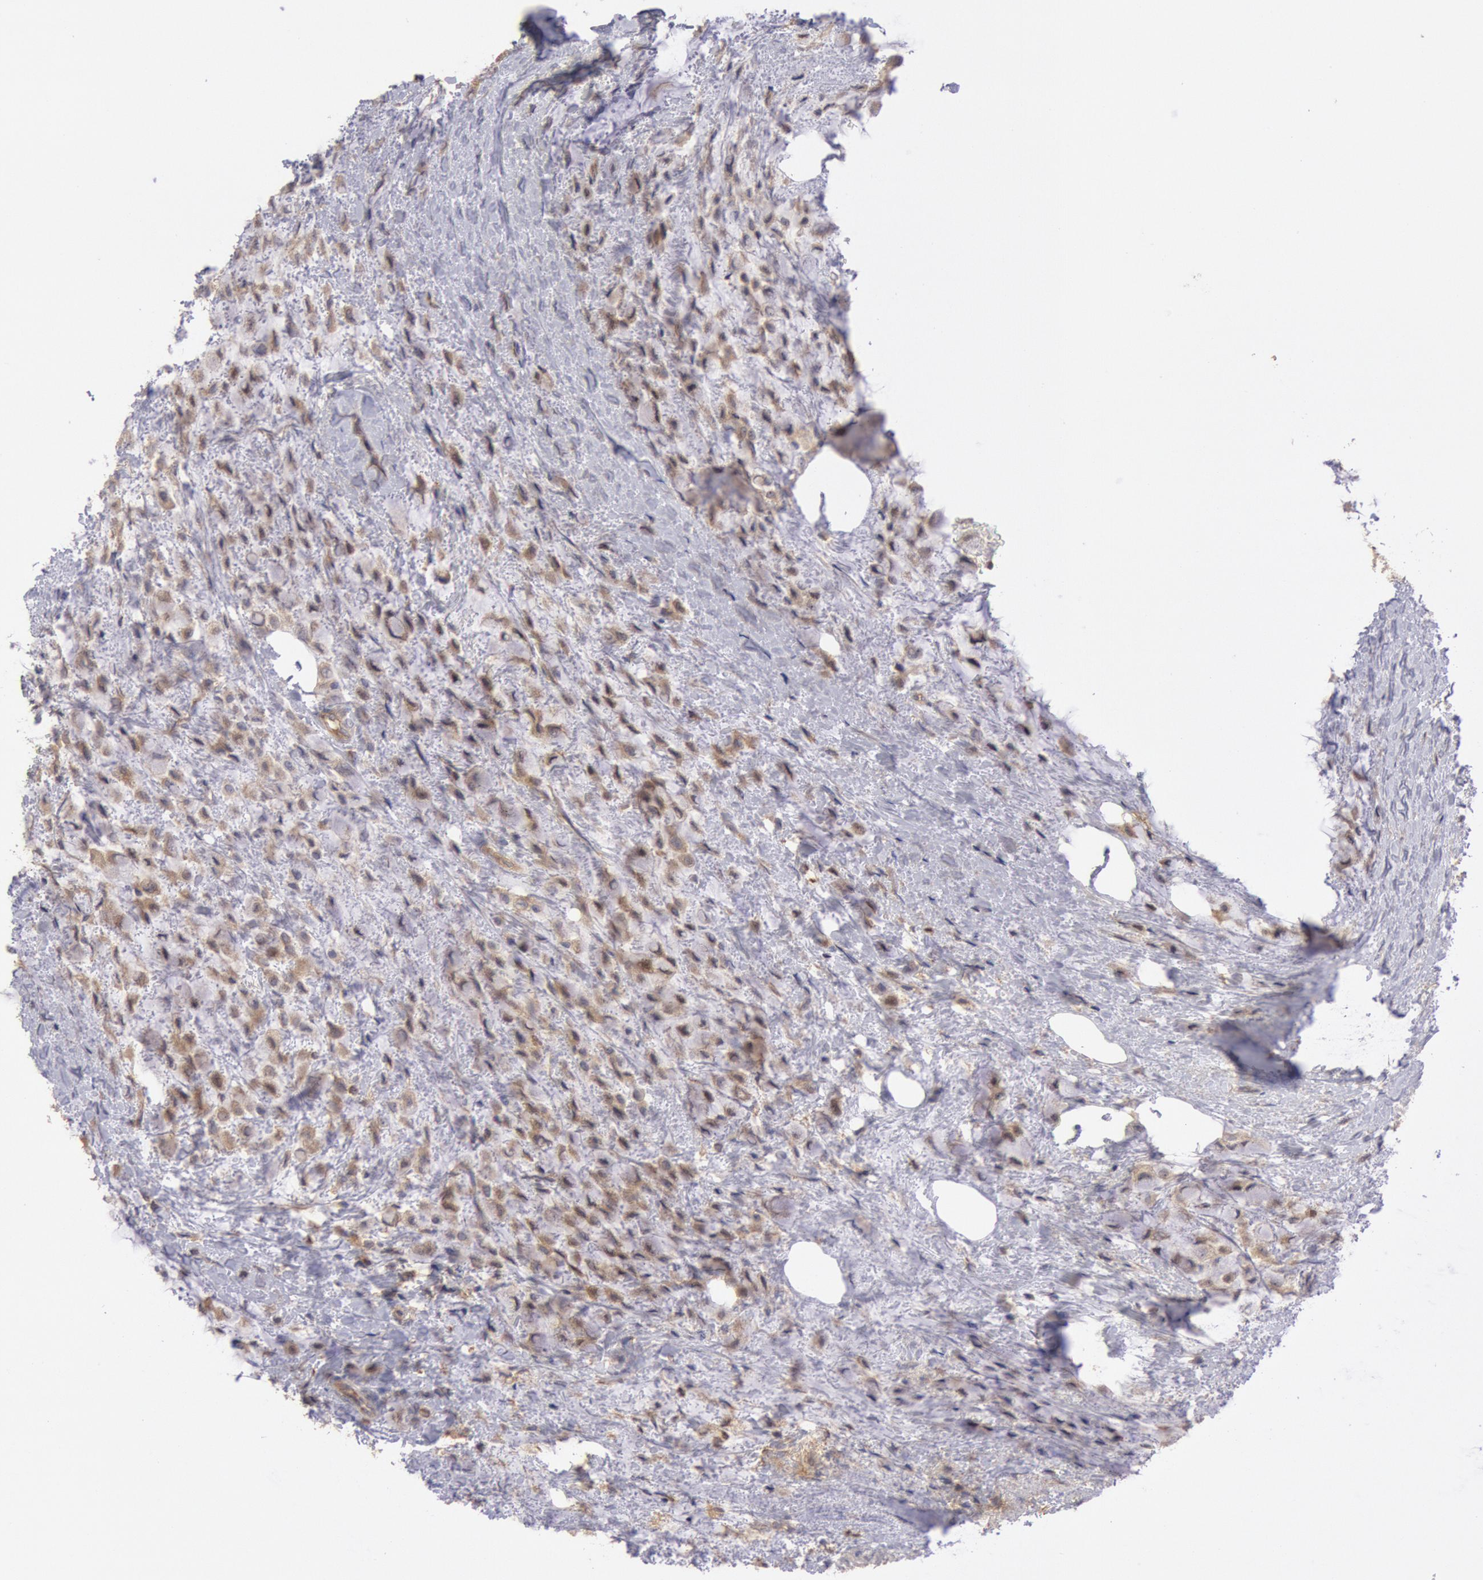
{"staining": {"intensity": "moderate", "quantity": ">75%", "location": "cytoplasmic/membranous,nuclear"}, "tissue": "breast cancer", "cell_type": "Tumor cells", "image_type": "cancer", "snomed": [{"axis": "morphology", "description": "Lobular carcinoma"}, {"axis": "topography", "description": "Breast"}], "caption": "This is an image of immunohistochemistry staining of breast cancer, which shows moderate staining in the cytoplasmic/membranous and nuclear of tumor cells.", "gene": "PIK3R1", "patient": {"sex": "female", "age": 85}}